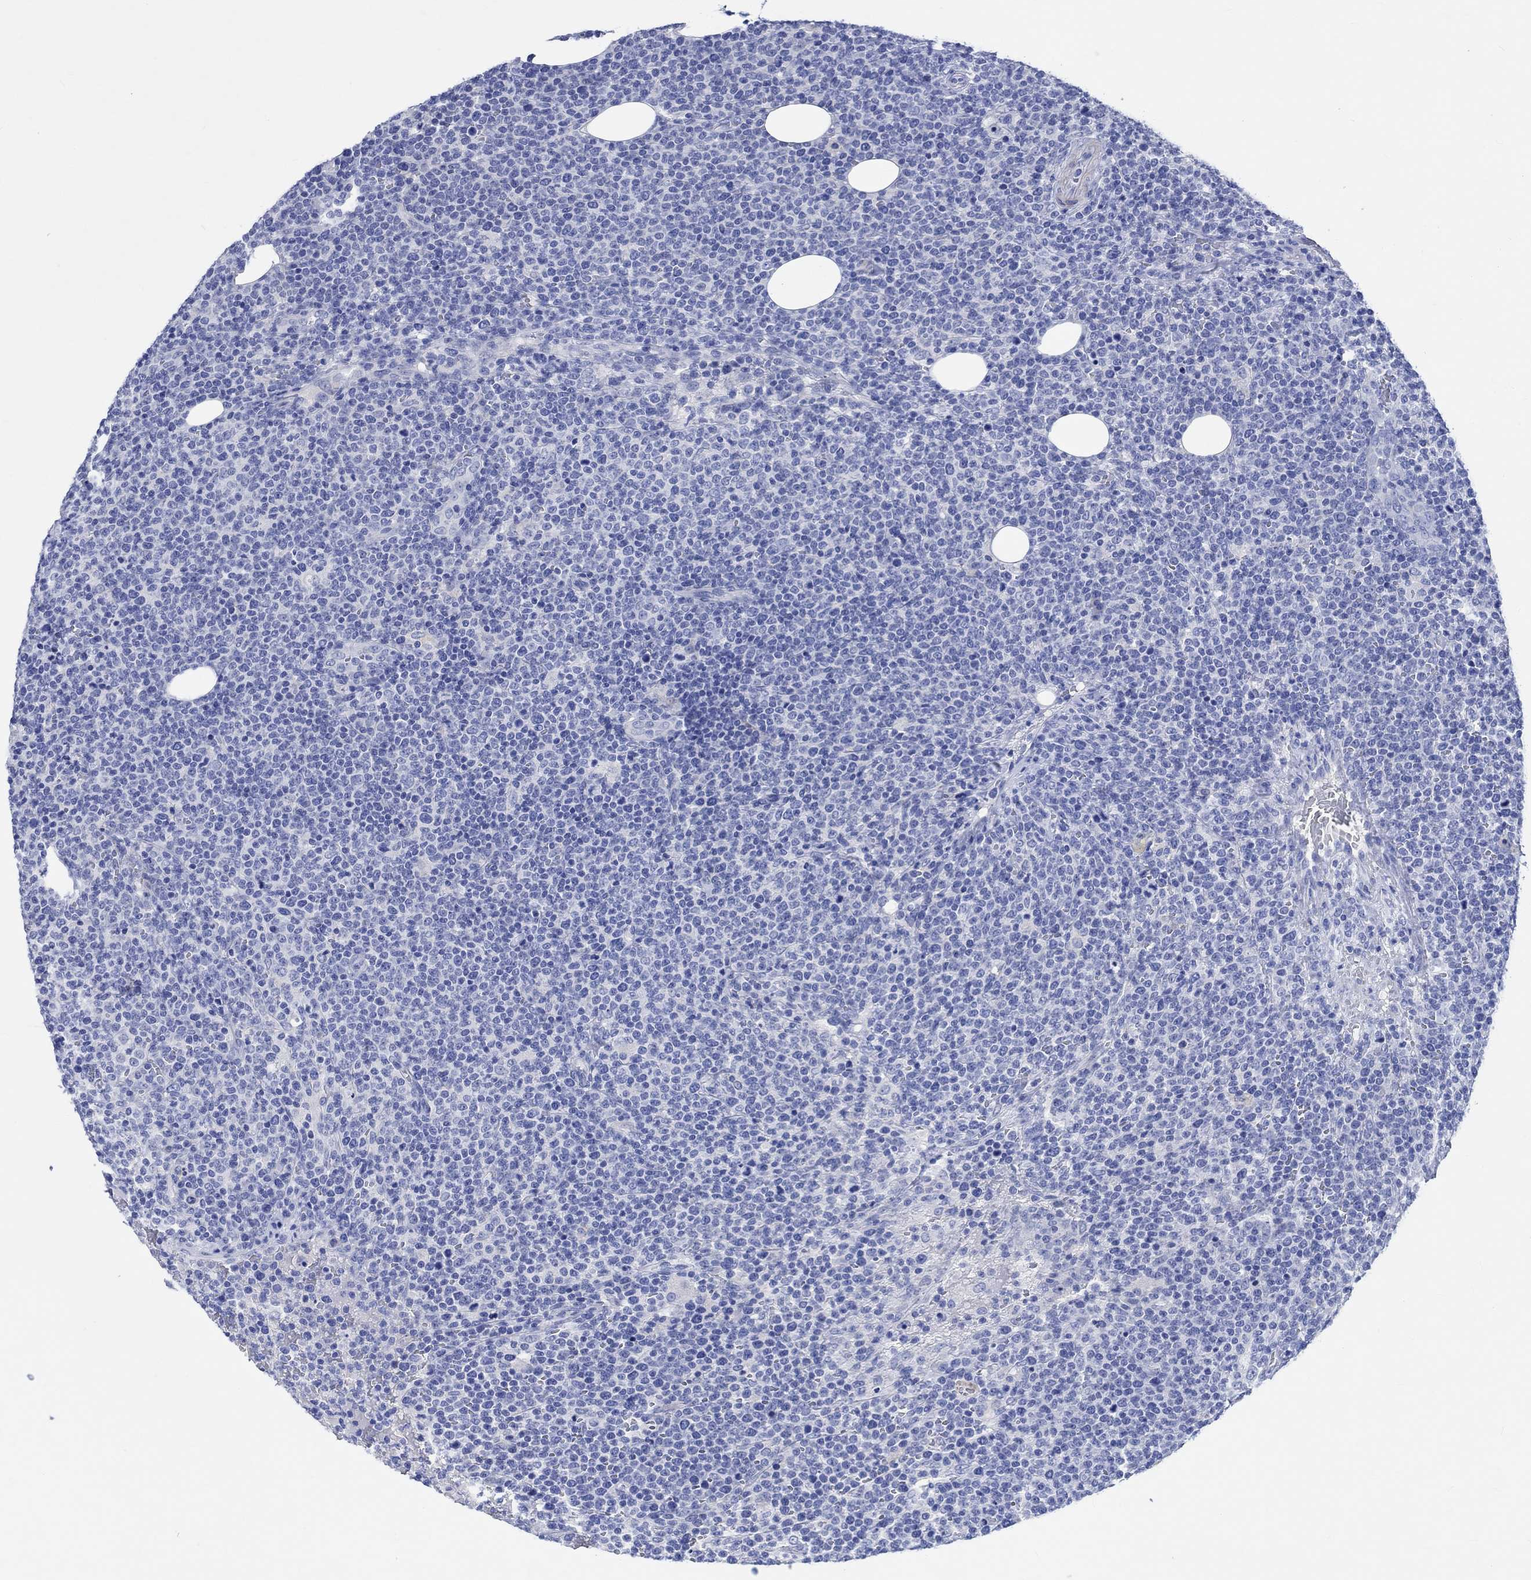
{"staining": {"intensity": "negative", "quantity": "none", "location": "none"}, "tissue": "lymphoma", "cell_type": "Tumor cells", "image_type": "cancer", "snomed": [{"axis": "morphology", "description": "Malignant lymphoma, non-Hodgkin's type, High grade"}, {"axis": "topography", "description": "Lymph node"}], "caption": "An IHC histopathology image of lymphoma is shown. There is no staining in tumor cells of lymphoma. (DAB IHC, high magnification).", "gene": "SHISA4", "patient": {"sex": "male", "age": 61}}